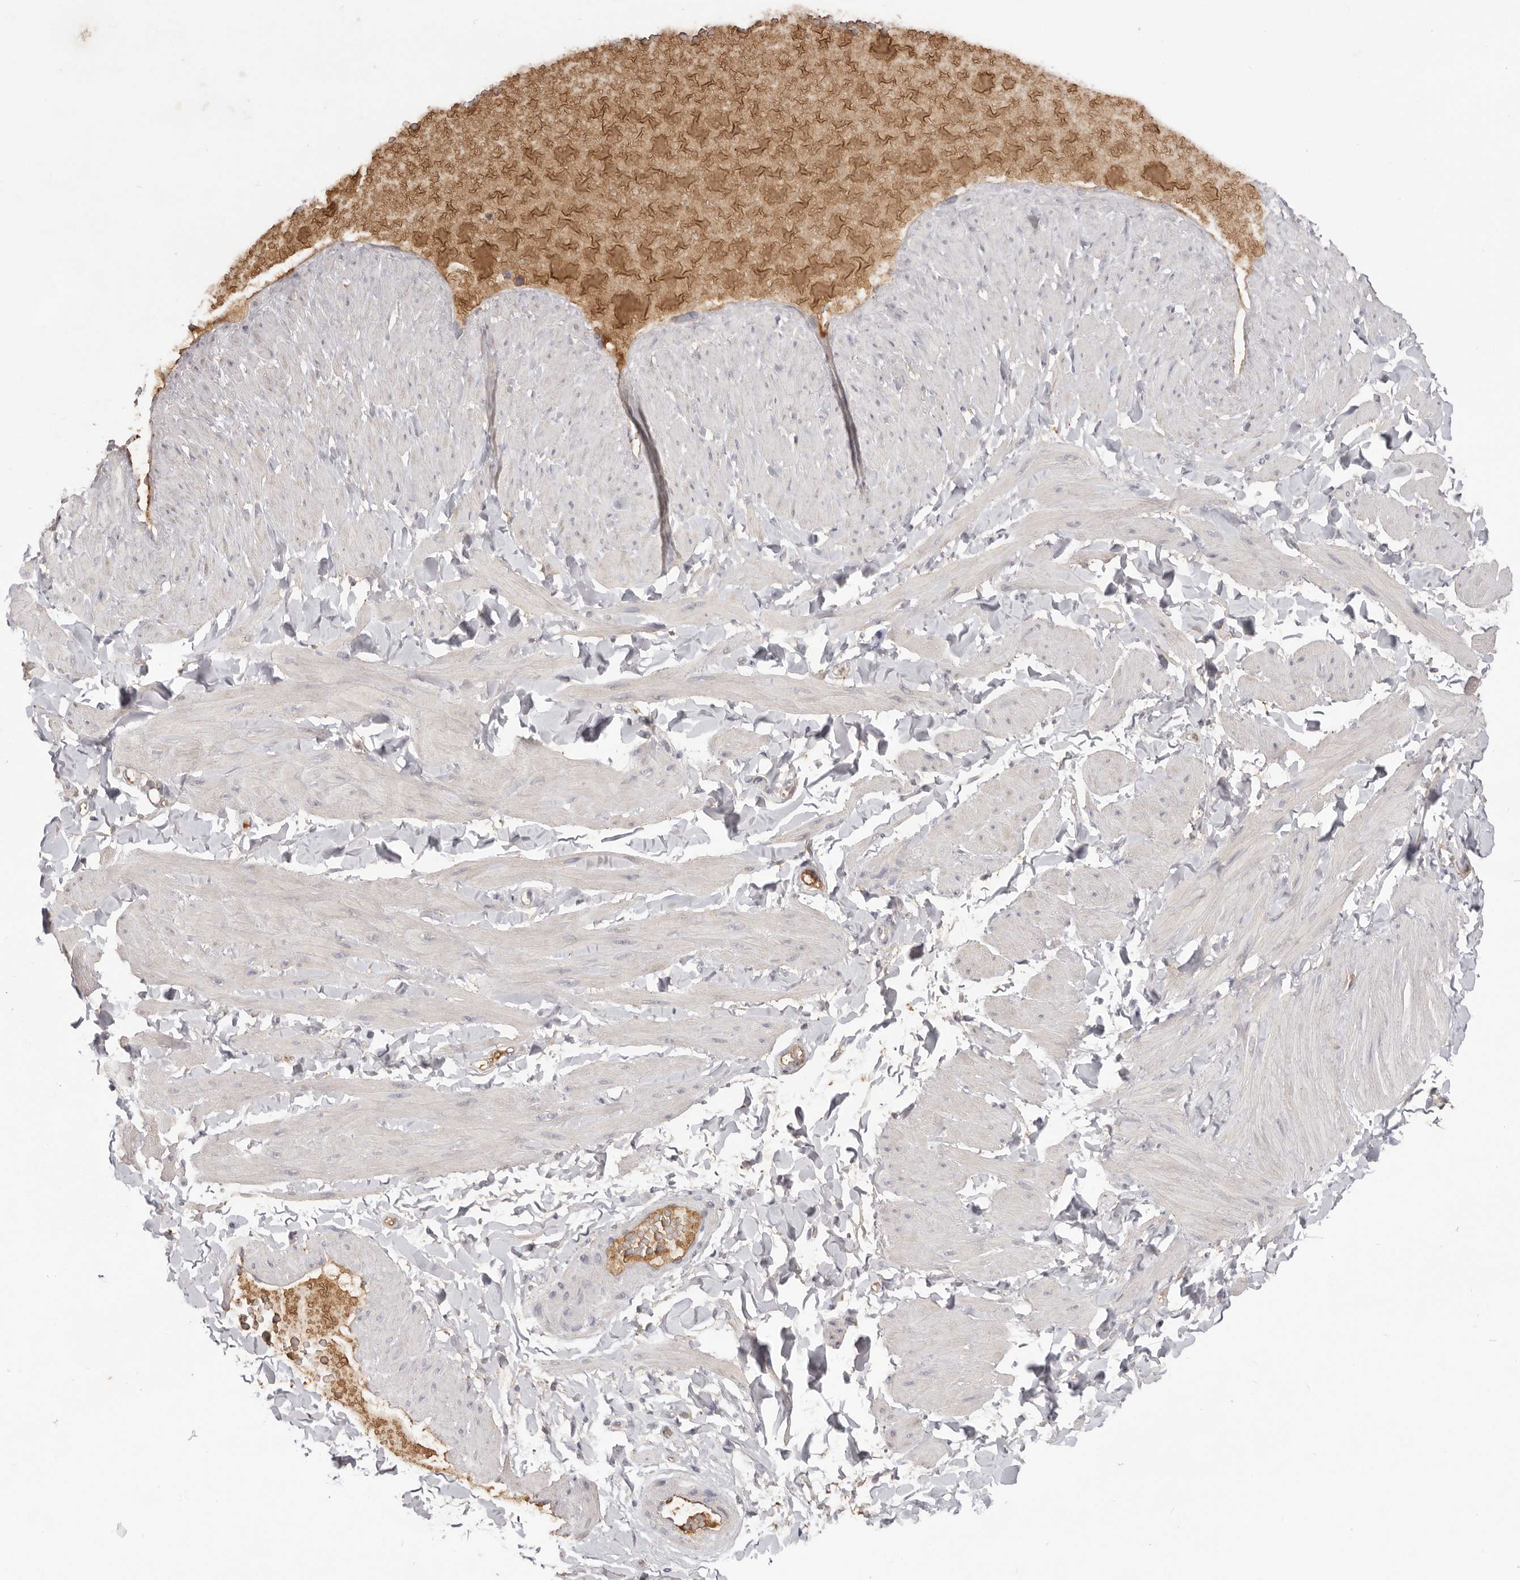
{"staining": {"intensity": "negative", "quantity": "none", "location": "none"}, "tissue": "adipose tissue", "cell_type": "Adipocytes", "image_type": "normal", "snomed": [{"axis": "morphology", "description": "Normal tissue, NOS"}, {"axis": "topography", "description": "Adipose tissue"}, {"axis": "topography", "description": "Vascular tissue"}, {"axis": "topography", "description": "Peripheral nerve tissue"}], "caption": "A high-resolution histopathology image shows immunohistochemistry (IHC) staining of unremarkable adipose tissue, which shows no significant expression in adipocytes. (DAB immunohistochemistry with hematoxylin counter stain).", "gene": "HCAR2", "patient": {"sex": "male", "age": 25}}